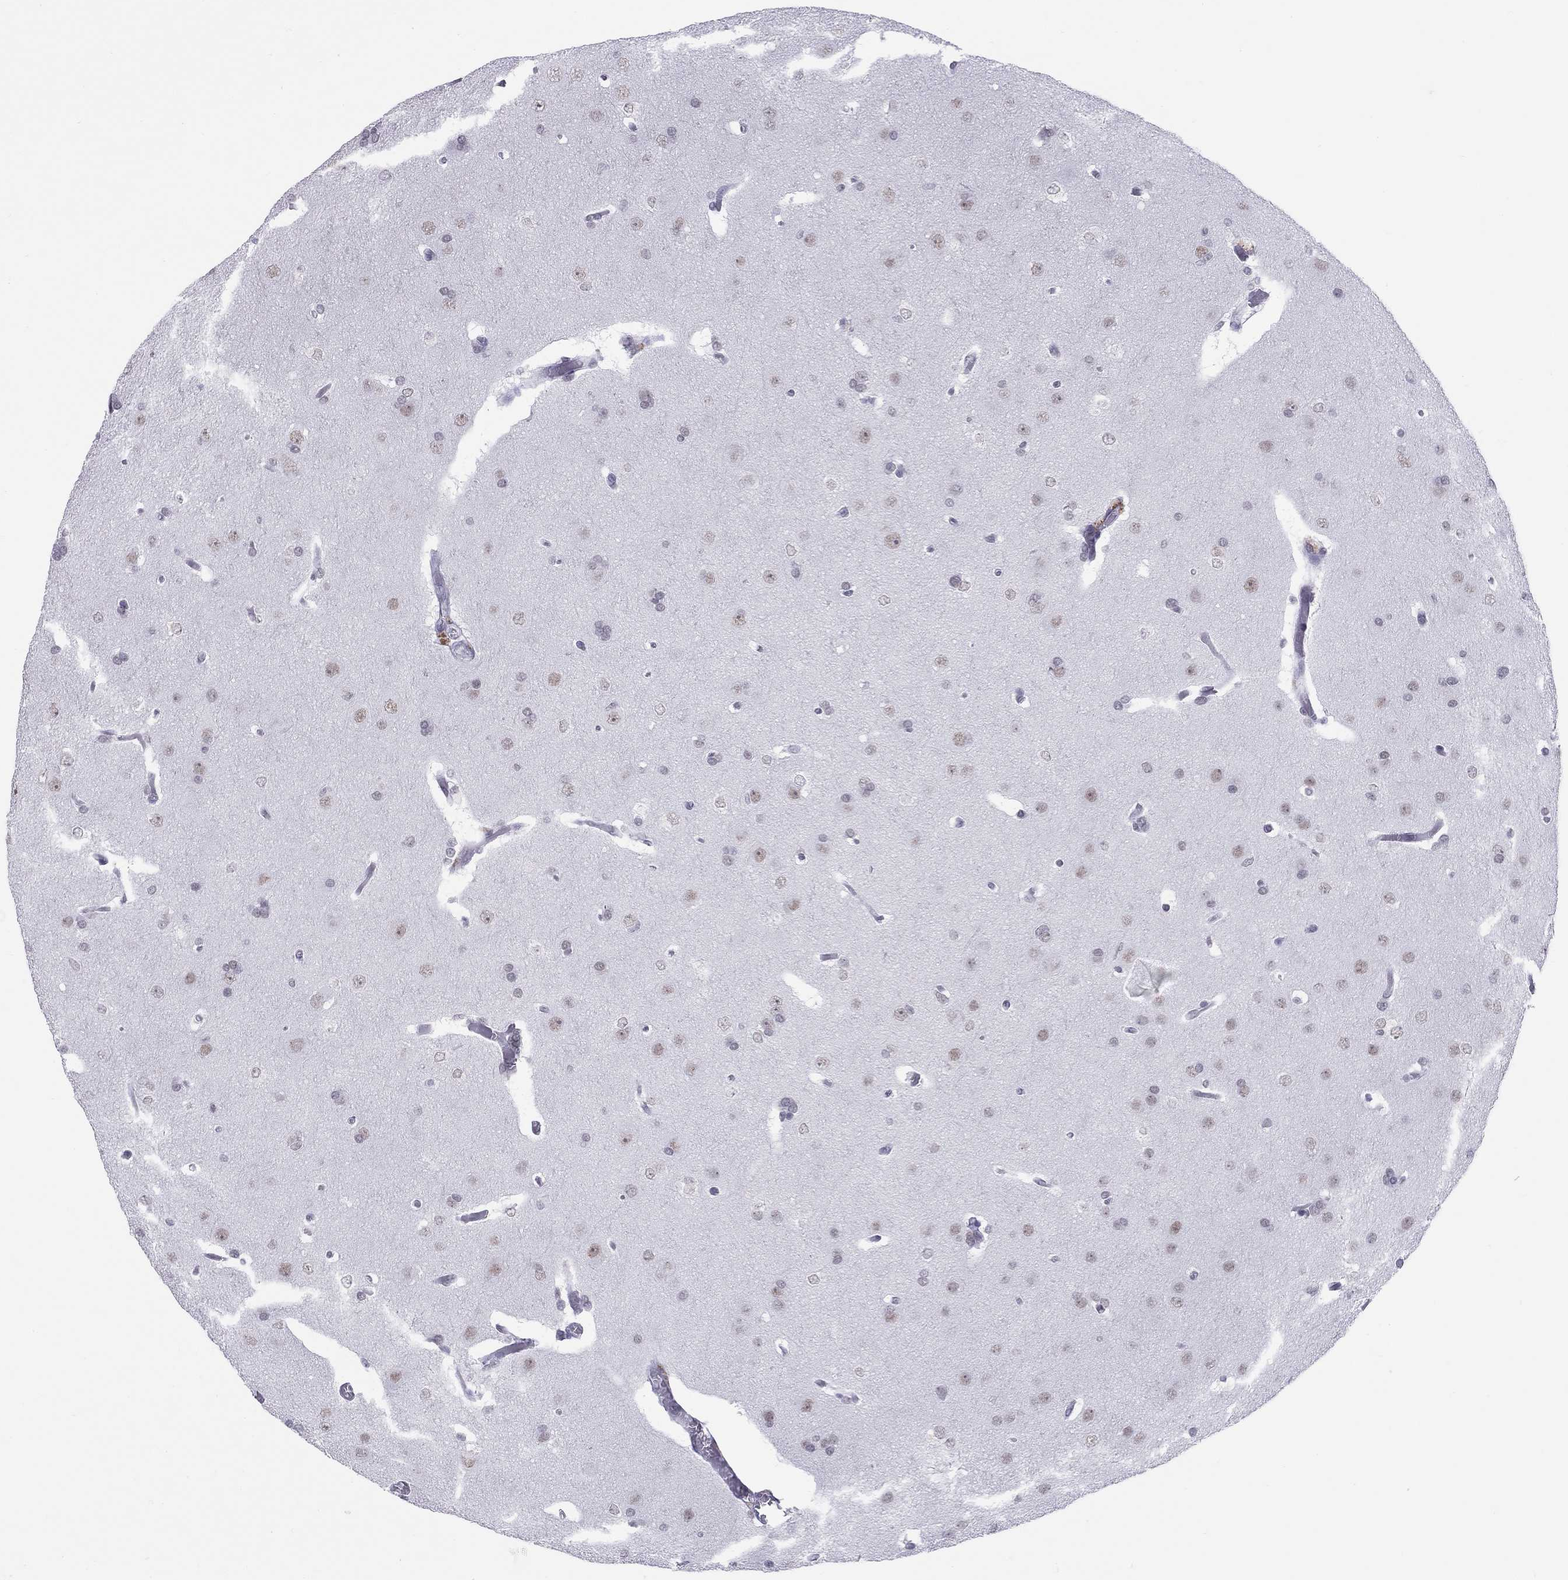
{"staining": {"intensity": "negative", "quantity": "none", "location": "none"}, "tissue": "glioma", "cell_type": "Tumor cells", "image_type": "cancer", "snomed": [{"axis": "morphology", "description": "Glioma, malignant, Low grade"}, {"axis": "topography", "description": "Brain"}], "caption": "Immunohistochemistry photomicrograph of human malignant low-grade glioma stained for a protein (brown), which shows no expression in tumor cells.", "gene": "JHY", "patient": {"sex": "female", "age": 32}}